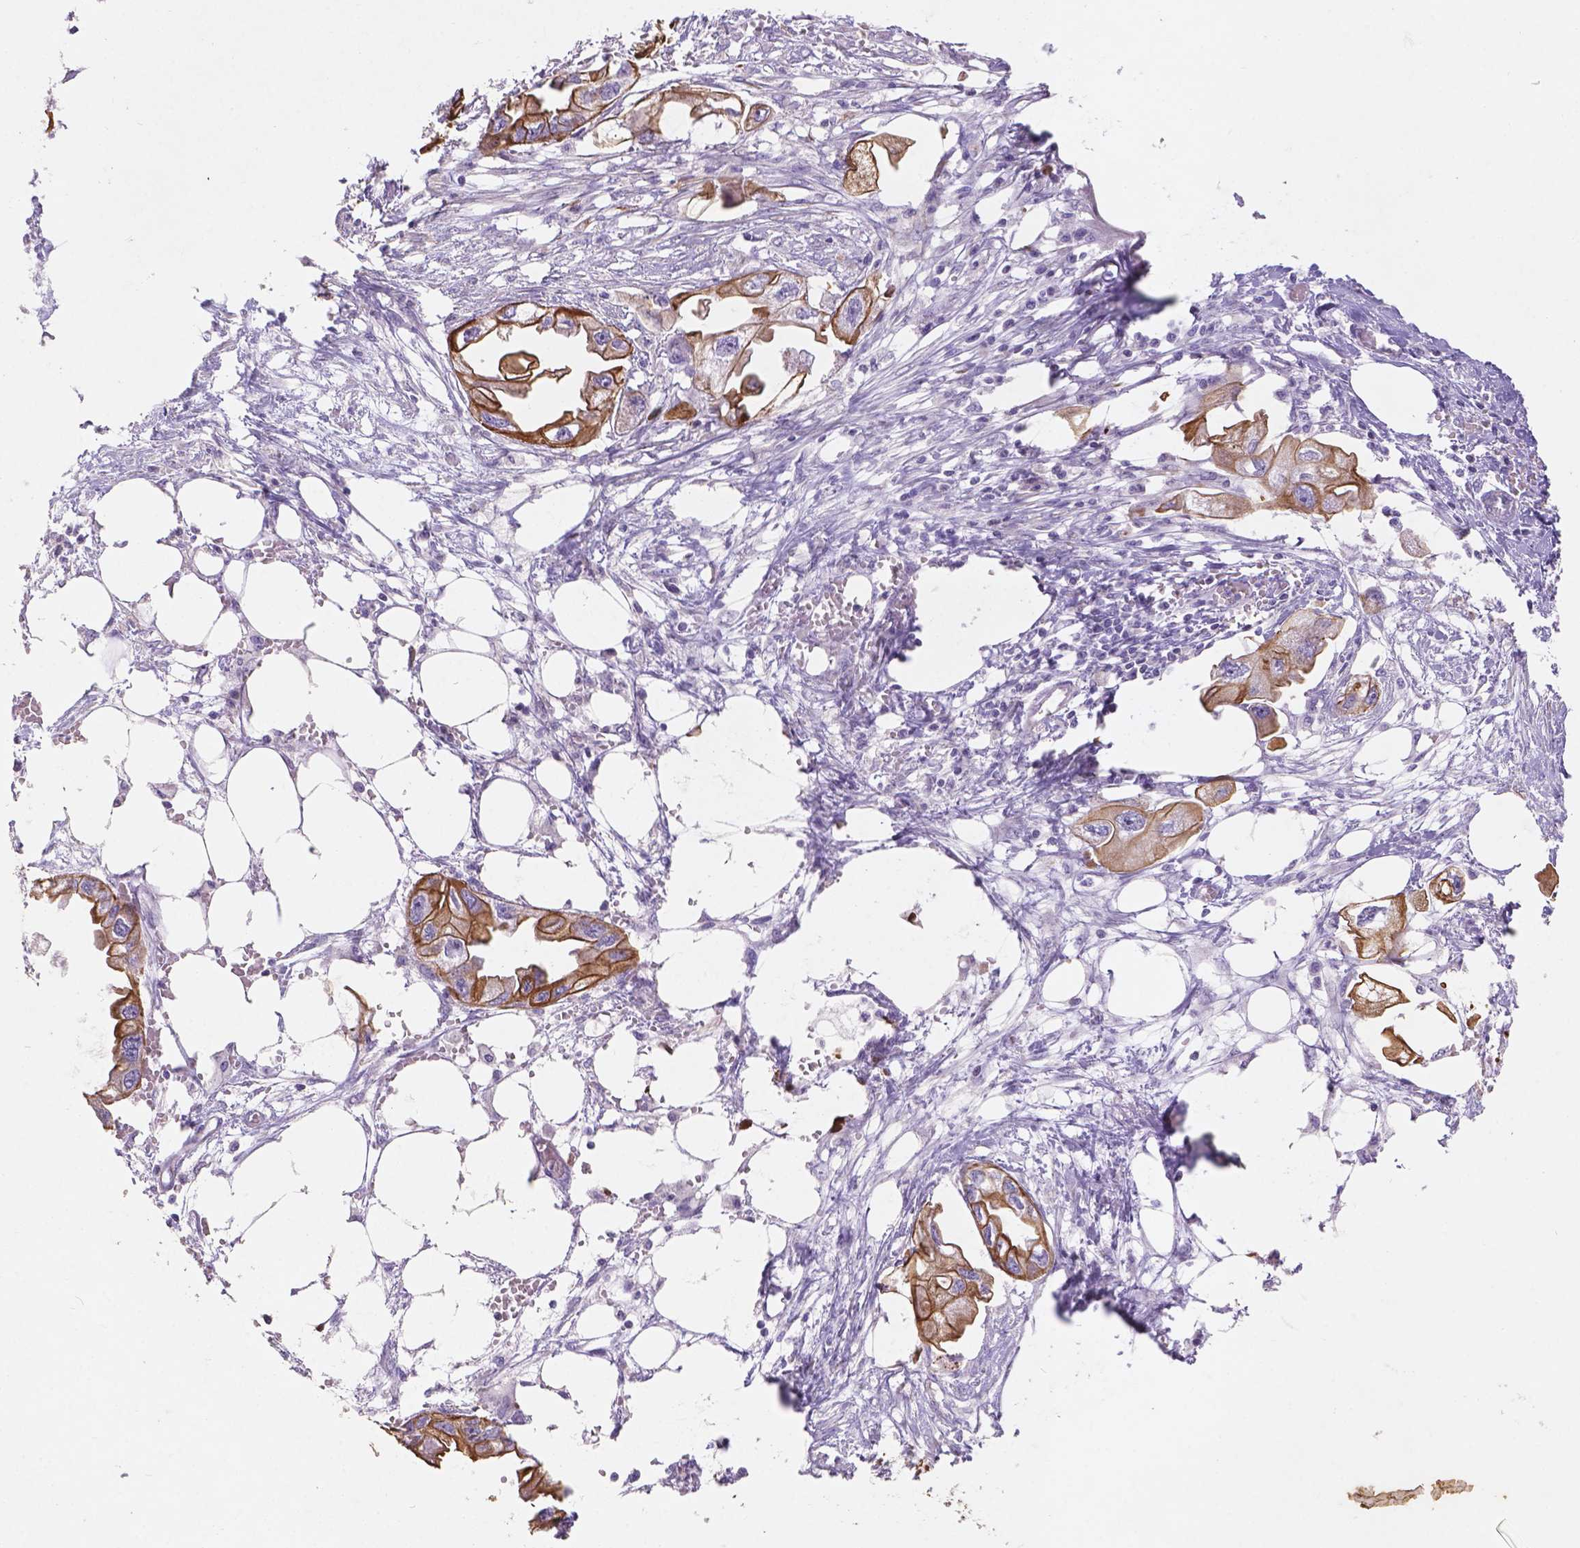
{"staining": {"intensity": "moderate", "quantity": ">75%", "location": "cytoplasmic/membranous"}, "tissue": "endometrial cancer", "cell_type": "Tumor cells", "image_type": "cancer", "snomed": [{"axis": "morphology", "description": "Adenocarcinoma, NOS"}, {"axis": "morphology", "description": "Adenocarcinoma, metastatic, NOS"}, {"axis": "topography", "description": "Adipose tissue"}, {"axis": "topography", "description": "Endometrium"}], "caption": "Immunohistochemistry photomicrograph of neoplastic tissue: endometrial adenocarcinoma stained using immunohistochemistry displays medium levels of moderate protein expression localized specifically in the cytoplasmic/membranous of tumor cells, appearing as a cytoplasmic/membranous brown color.", "gene": "DMWD", "patient": {"sex": "female", "age": 67}}